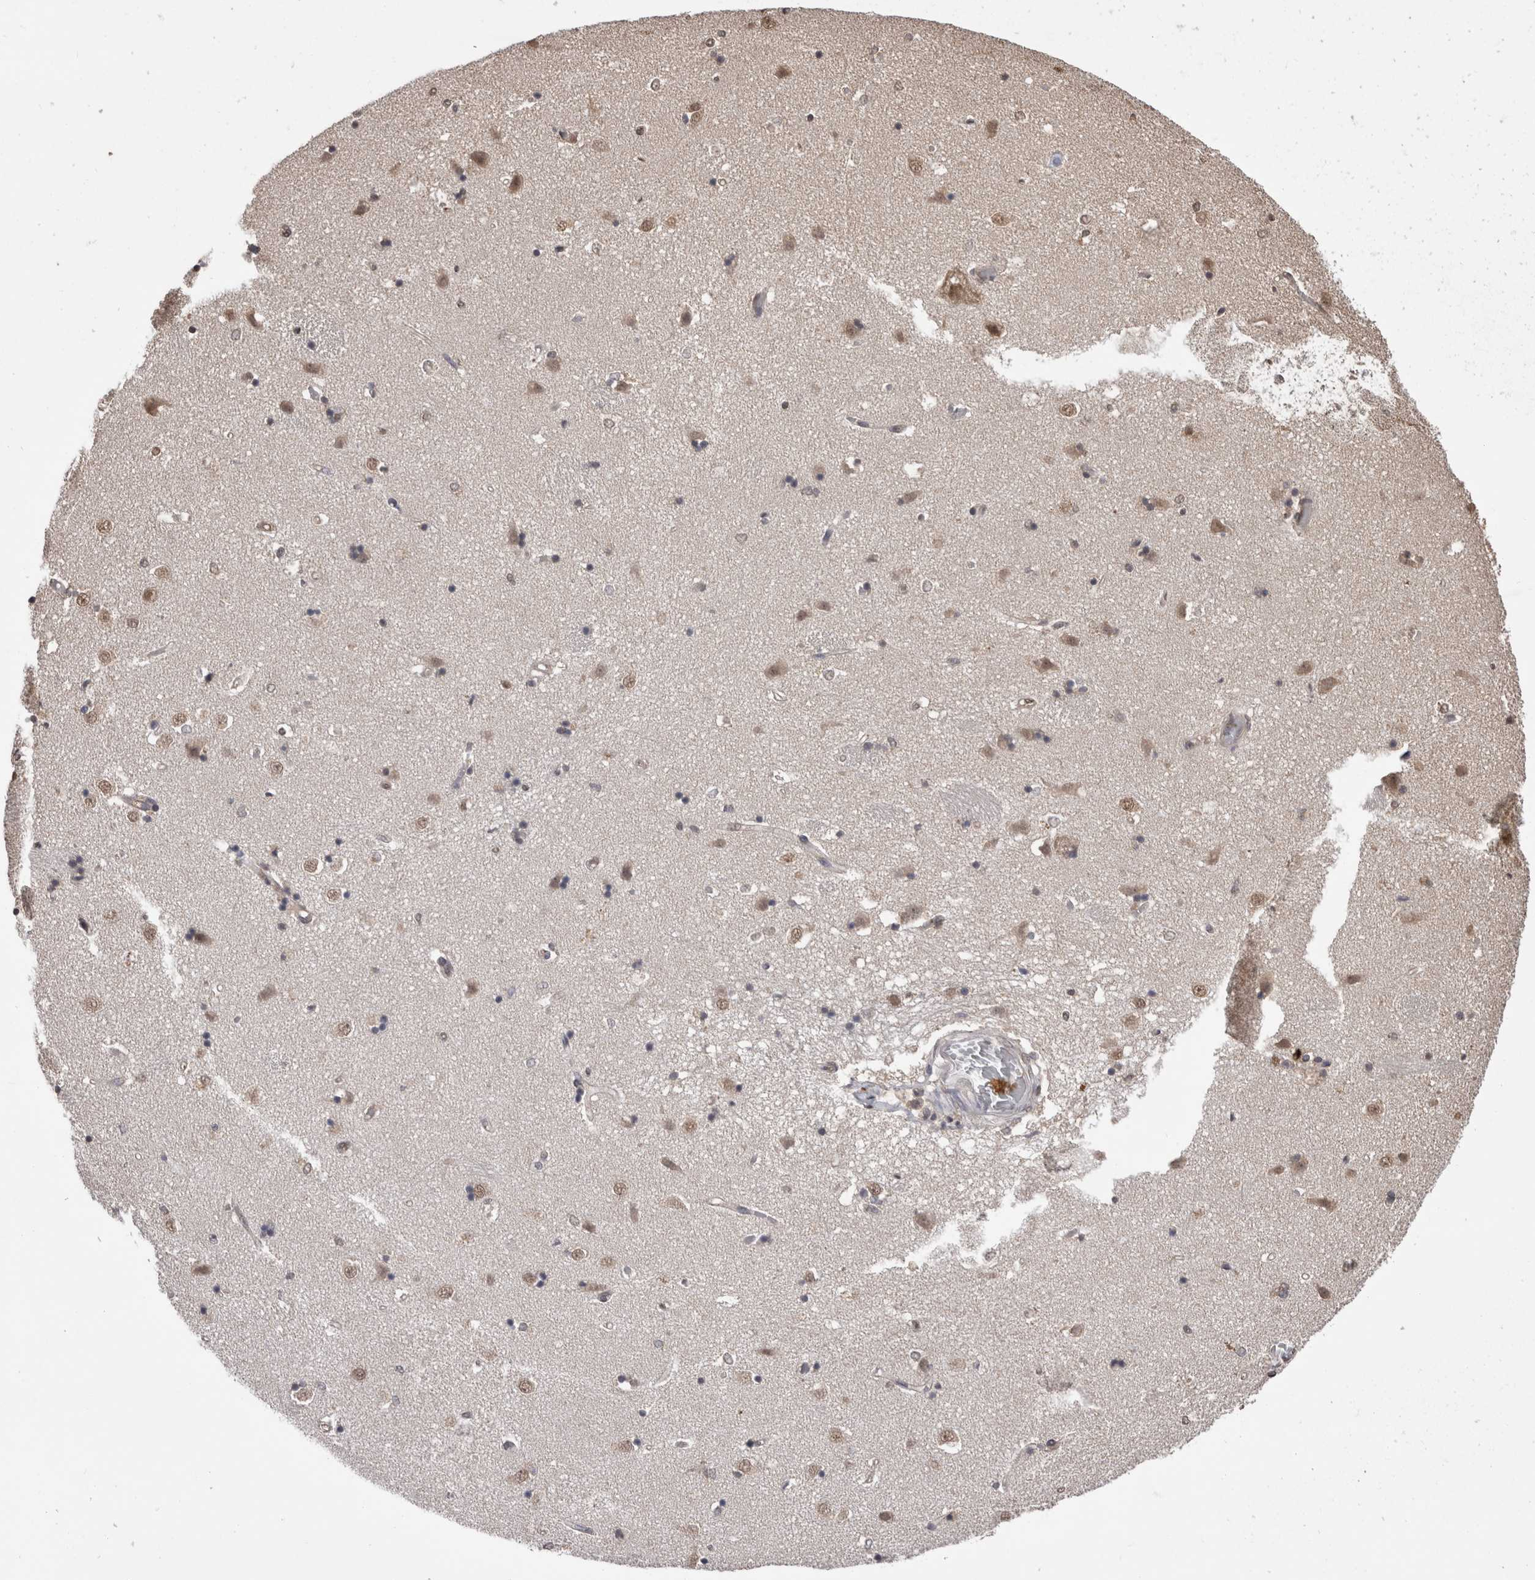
{"staining": {"intensity": "moderate", "quantity": "<25%", "location": "nuclear"}, "tissue": "caudate", "cell_type": "Glial cells", "image_type": "normal", "snomed": [{"axis": "morphology", "description": "Normal tissue, NOS"}, {"axis": "topography", "description": "Lateral ventricle wall"}], "caption": "A low amount of moderate nuclear positivity is identified in about <25% of glial cells in normal caudate.", "gene": "PAK4", "patient": {"sex": "male", "age": 45}}